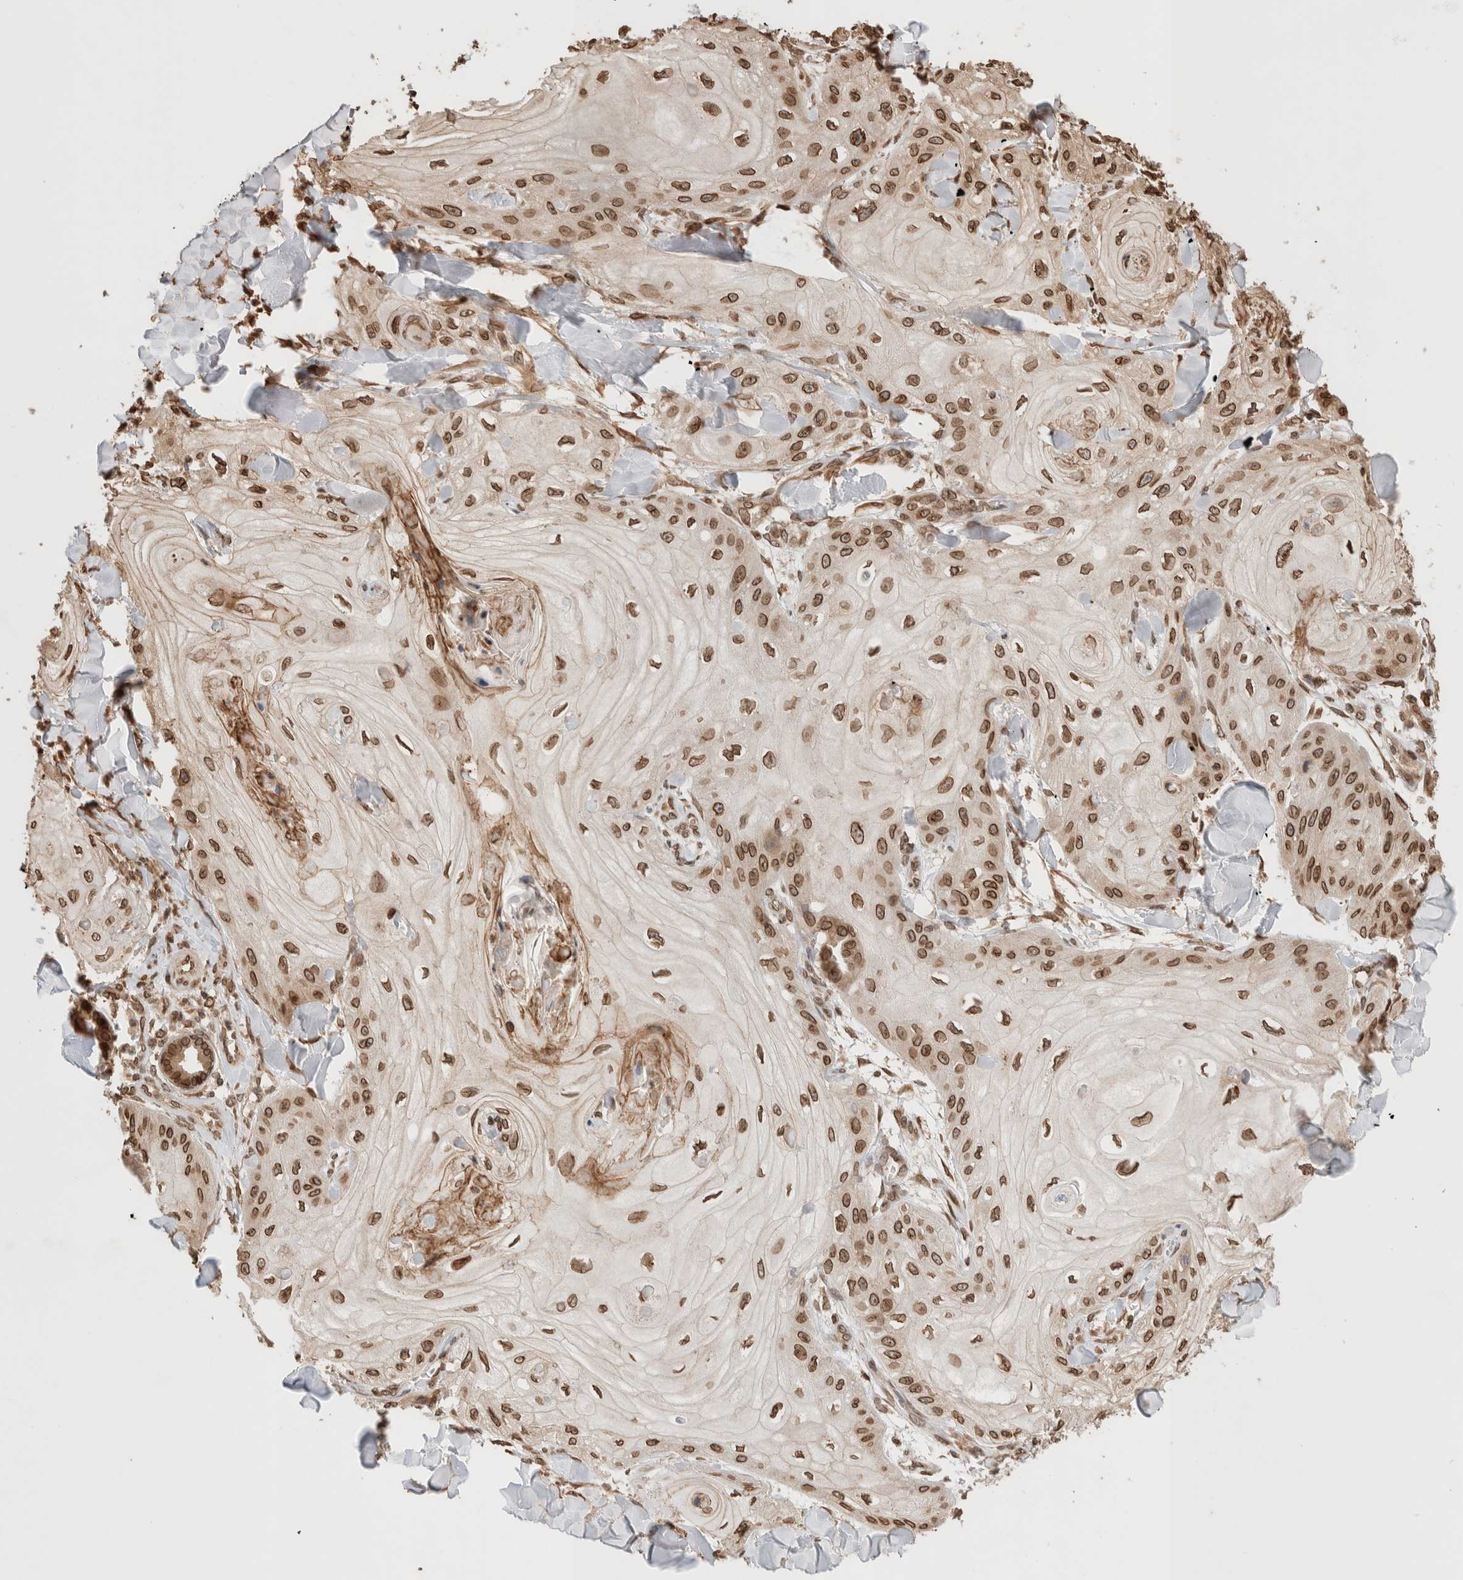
{"staining": {"intensity": "strong", "quantity": ">75%", "location": "cytoplasmic/membranous,nuclear"}, "tissue": "skin cancer", "cell_type": "Tumor cells", "image_type": "cancer", "snomed": [{"axis": "morphology", "description": "Squamous cell carcinoma, NOS"}, {"axis": "topography", "description": "Skin"}], "caption": "Protein analysis of squamous cell carcinoma (skin) tissue displays strong cytoplasmic/membranous and nuclear positivity in about >75% of tumor cells. (DAB IHC, brown staining for protein, blue staining for nuclei).", "gene": "TPR", "patient": {"sex": "male", "age": 74}}